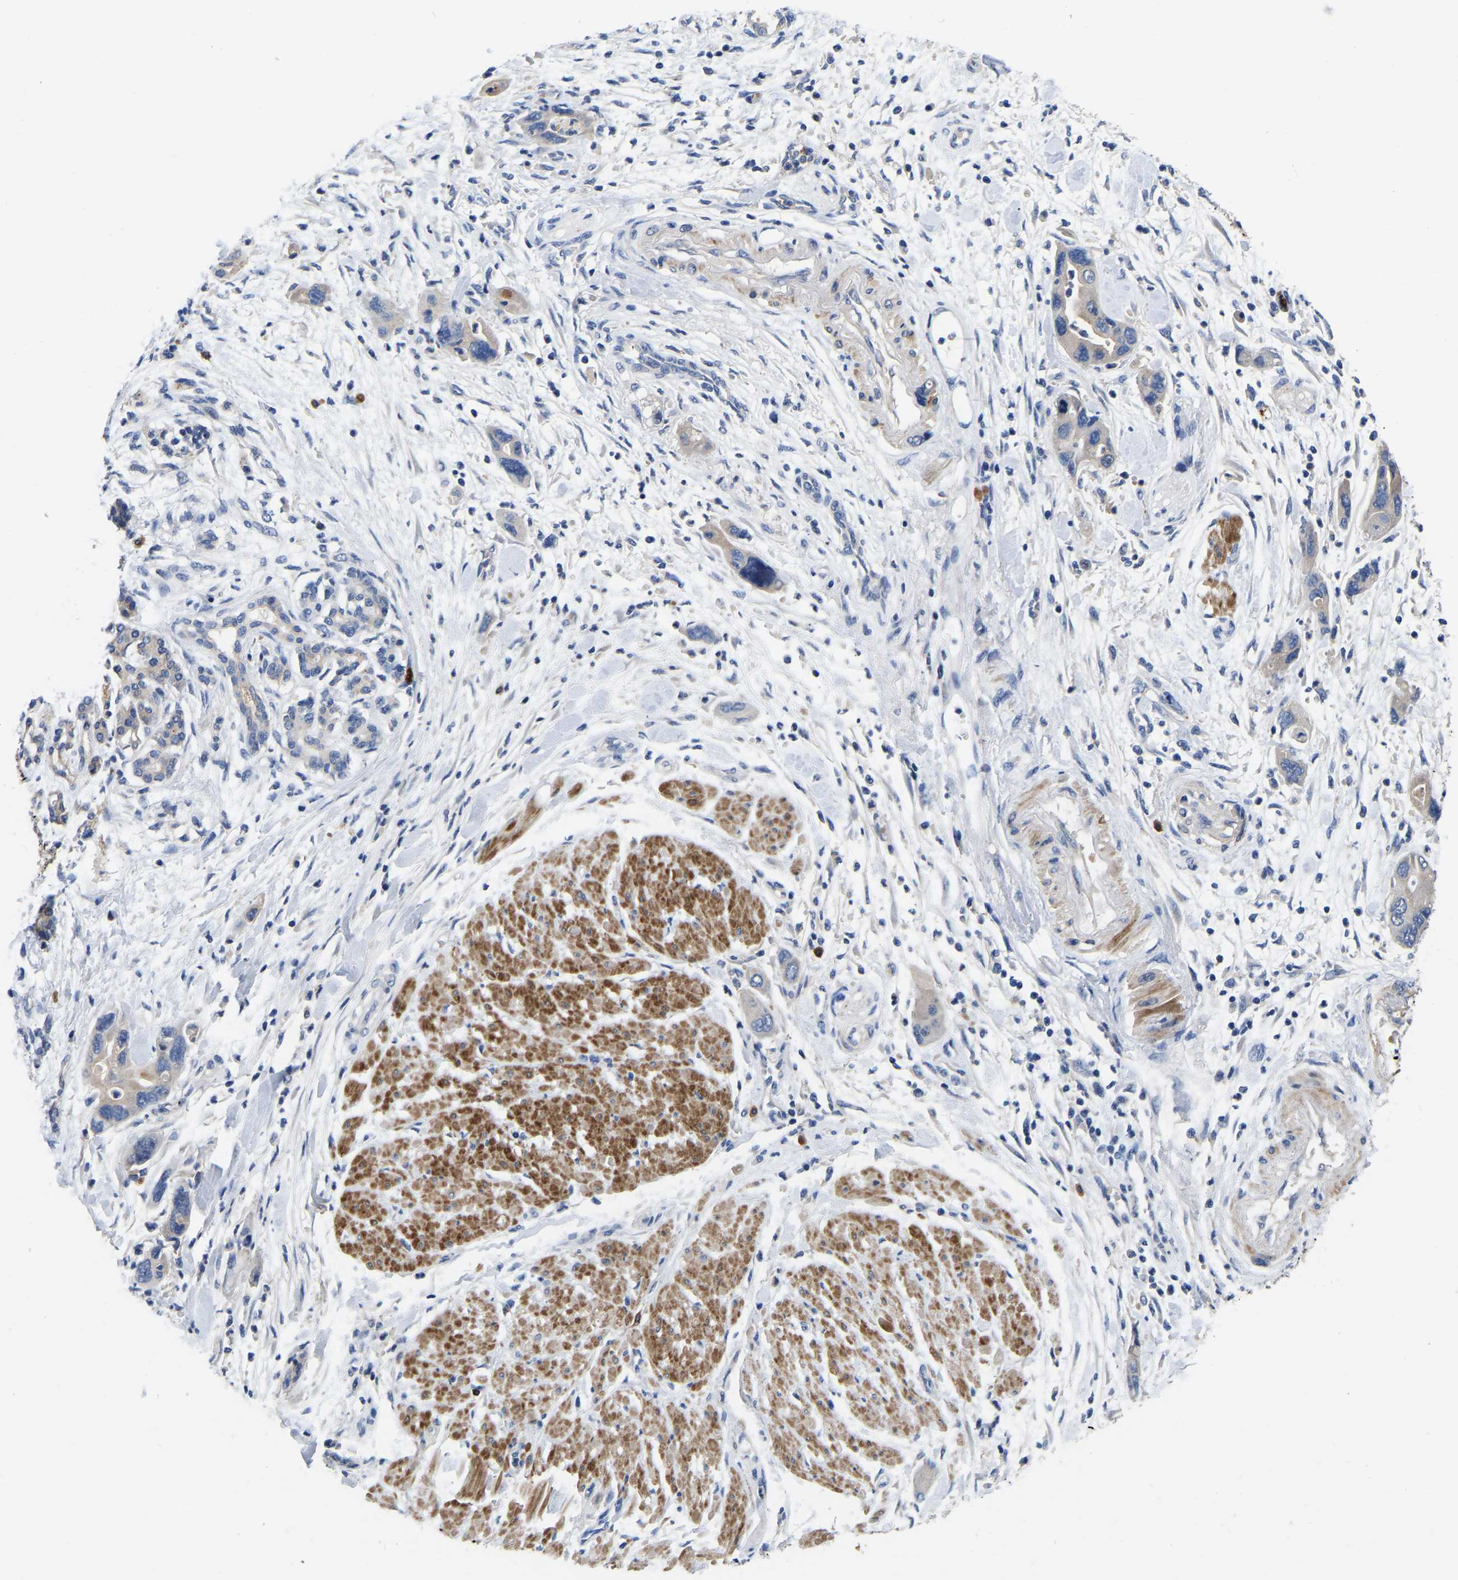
{"staining": {"intensity": "negative", "quantity": "none", "location": "none"}, "tissue": "pancreatic cancer", "cell_type": "Tumor cells", "image_type": "cancer", "snomed": [{"axis": "morphology", "description": "Normal tissue, NOS"}, {"axis": "morphology", "description": "Adenocarcinoma, NOS"}, {"axis": "topography", "description": "Pancreas"}], "caption": "An IHC micrograph of pancreatic adenocarcinoma is shown. There is no staining in tumor cells of pancreatic adenocarcinoma.", "gene": "RAB27B", "patient": {"sex": "female", "age": 71}}